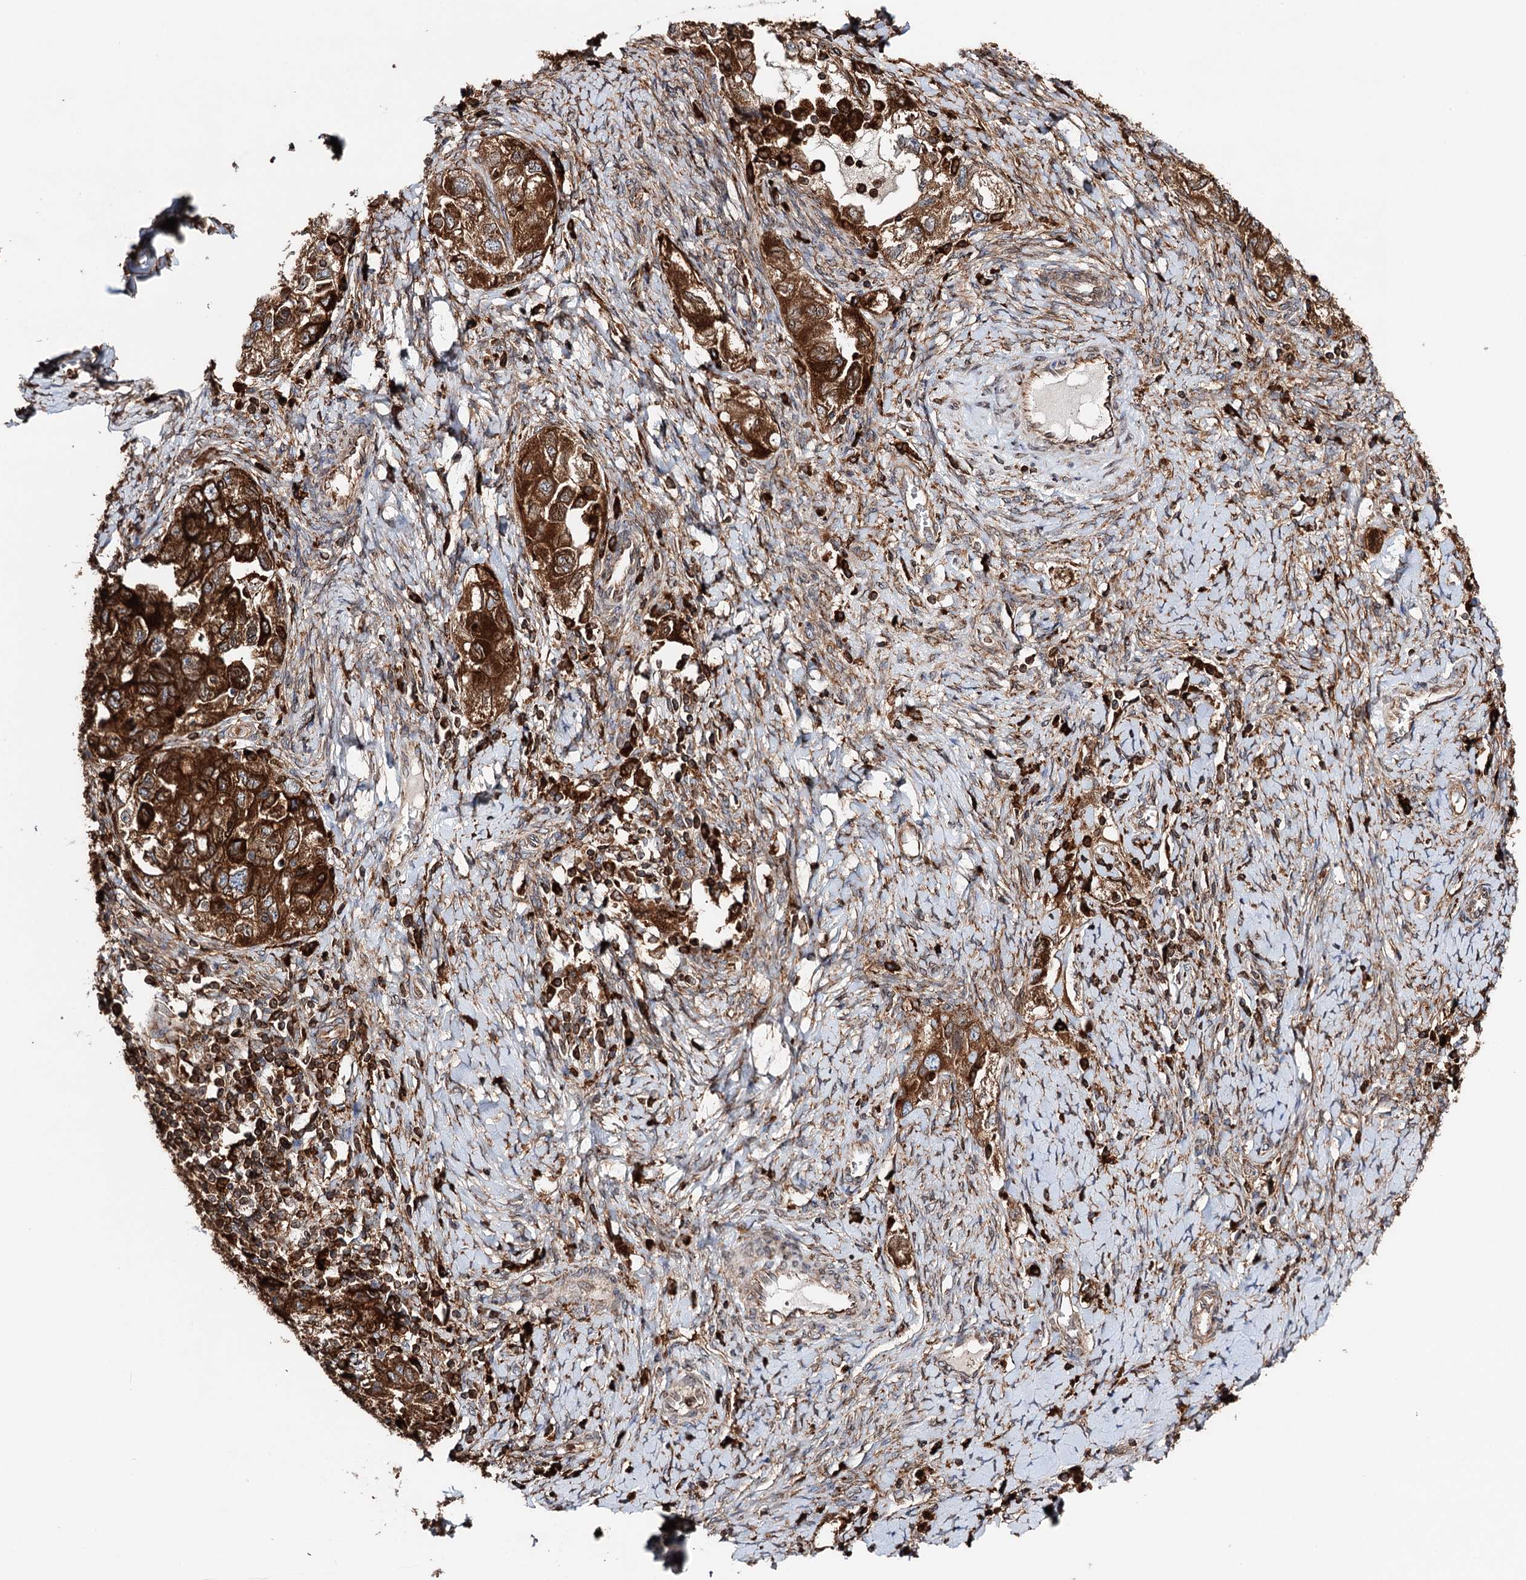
{"staining": {"intensity": "strong", "quantity": ">75%", "location": "cytoplasmic/membranous"}, "tissue": "ovarian cancer", "cell_type": "Tumor cells", "image_type": "cancer", "snomed": [{"axis": "morphology", "description": "Carcinoma, NOS"}, {"axis": "morphology", "description": "Cystadenocarcinoma, serous, NOS"}, {"axis": "topography", "description": "Ovary"}], "caption": "Ovarian cancer stained with IHC displays strong cytoplasmic/membranous staining in about >75% of tumor cells.", "gene": "ERP29", "patient": {"sex": "female", "age": 69}}